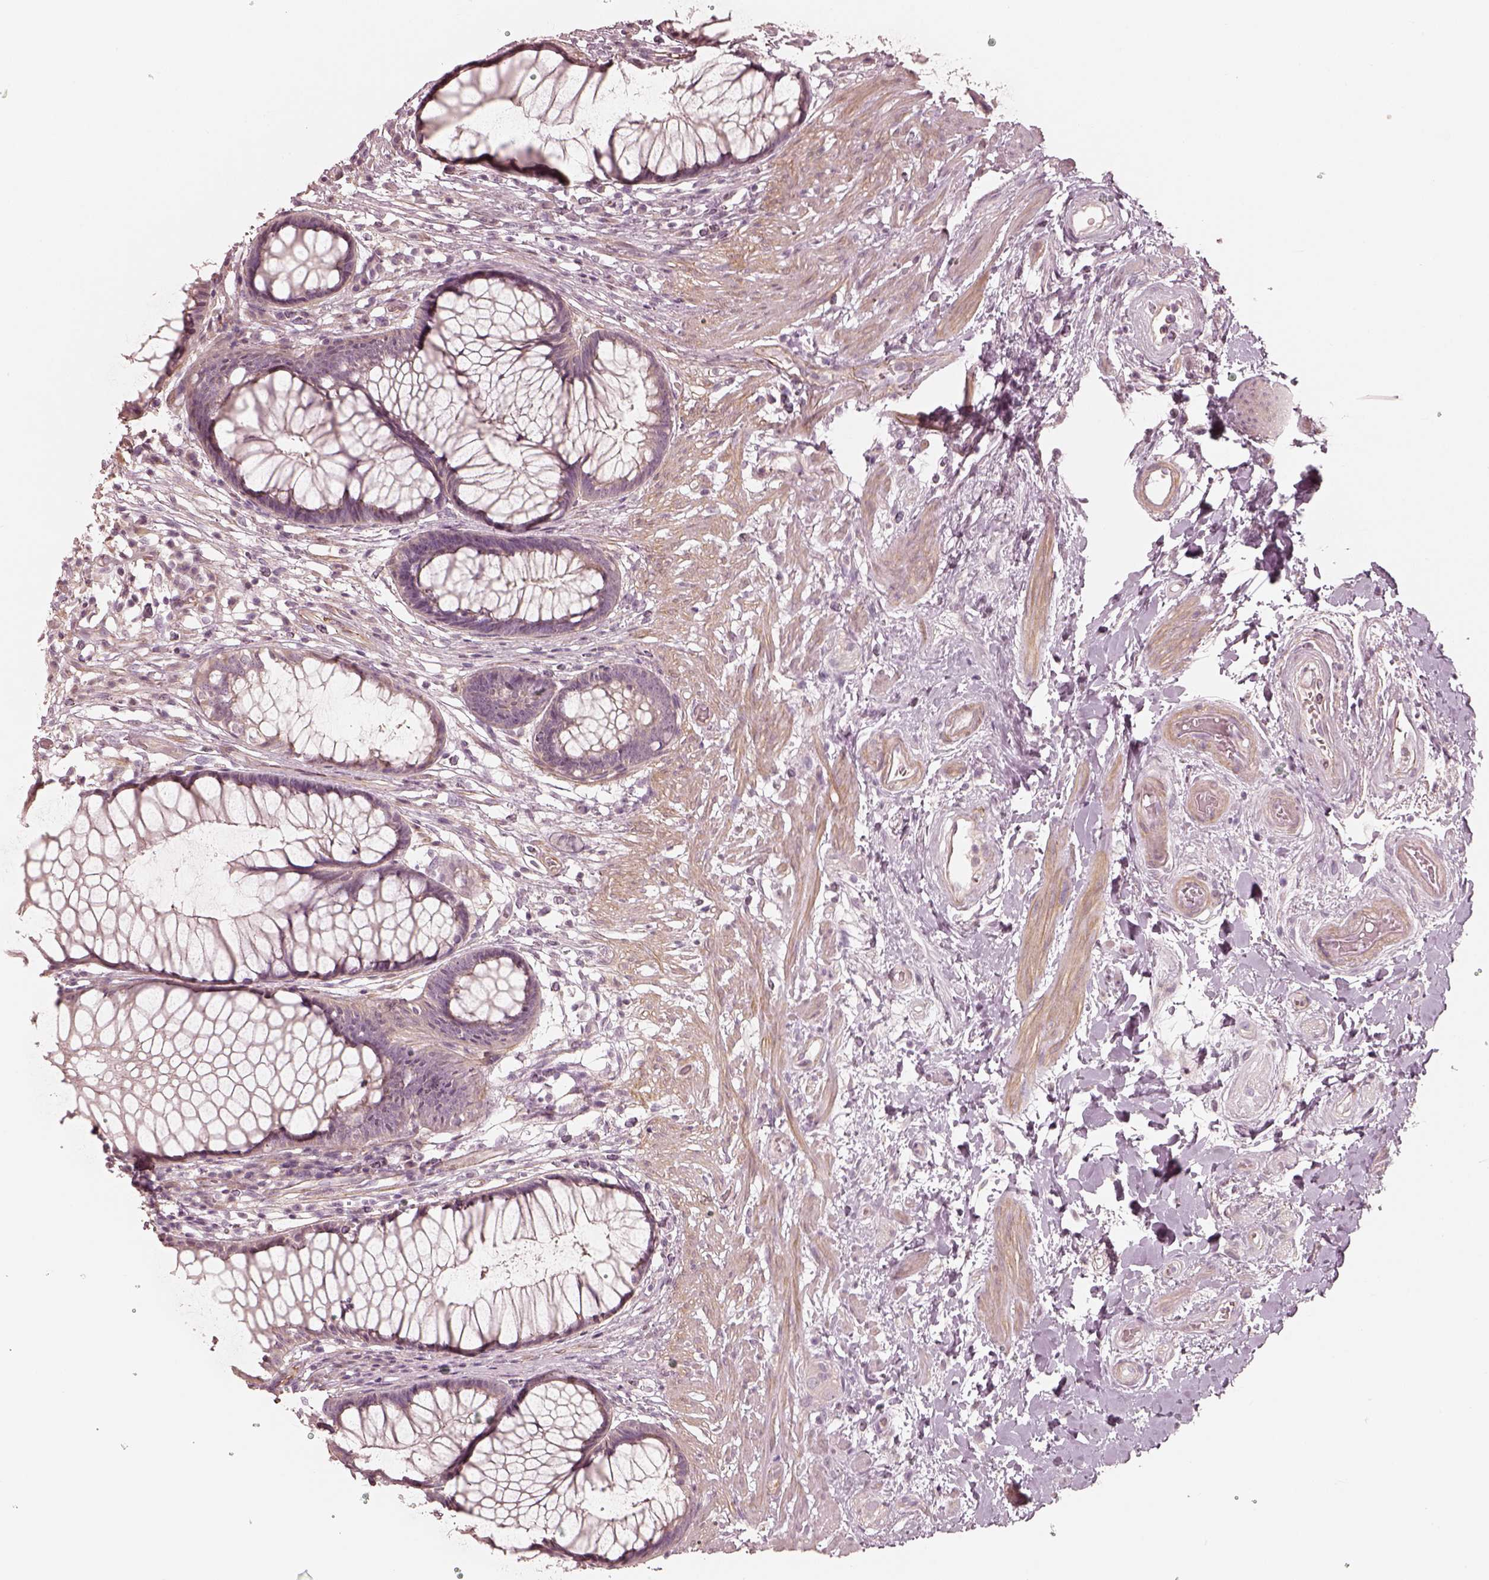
{"staining": {"intensity": "negative", "quantity": "none", "location": "none"}, "tissue": "rectum", "cell_type": "Glandular cells", "image_type": "normal", "snomed": [{"axis": "morphology", "description": "Normal tissue, NOS"}, {"axis": "topography", "description": "Smooth muscle"}, {"axis": "topography", "description": "Rectum"}], "caption": "Rectum stained for a protein using immunohistochemistry demonstrates no staining glandular cells.", "gene": "KCNJ9", "patient": {"sex": "male", "age": 53}}